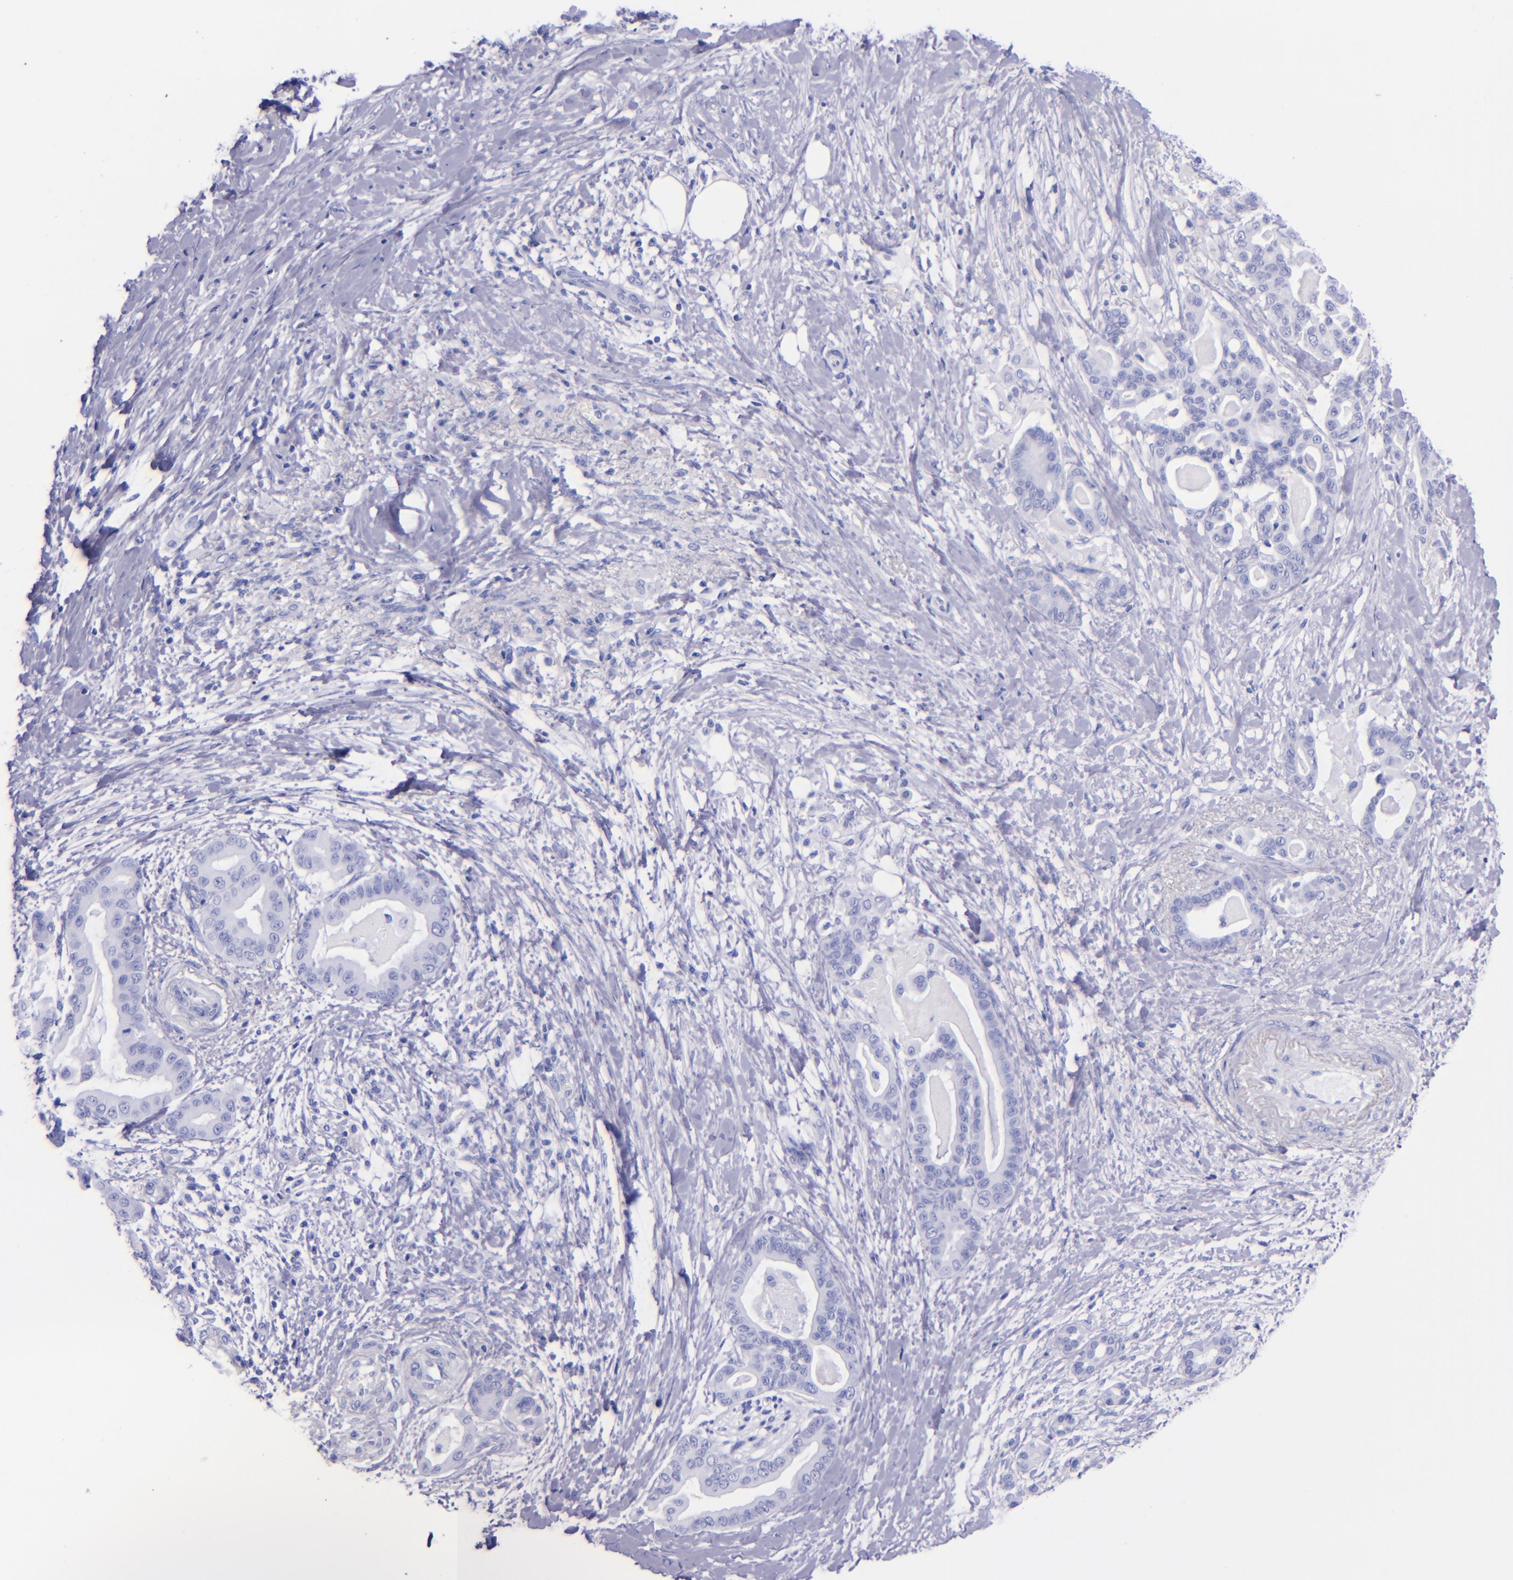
{"staining": {"intensity": "negative", "quantity": "none", "location": "none"}, "tissue": "pancreatic cancer", "cell_type": "Tumor cells", "image_type": "cancer", "snomed": [{"axis": "morphology", "description": "Adenocarcinoma, NOS"}, {"axis": "topography", "description": "Pancreas"}], "caption": "This is an IHC histopathology image of adenocarcinoma (pancreatic). There is no expression in tumor cells.", "gene": "LAG3", "patient": {"sex": "male", "age": 63}}